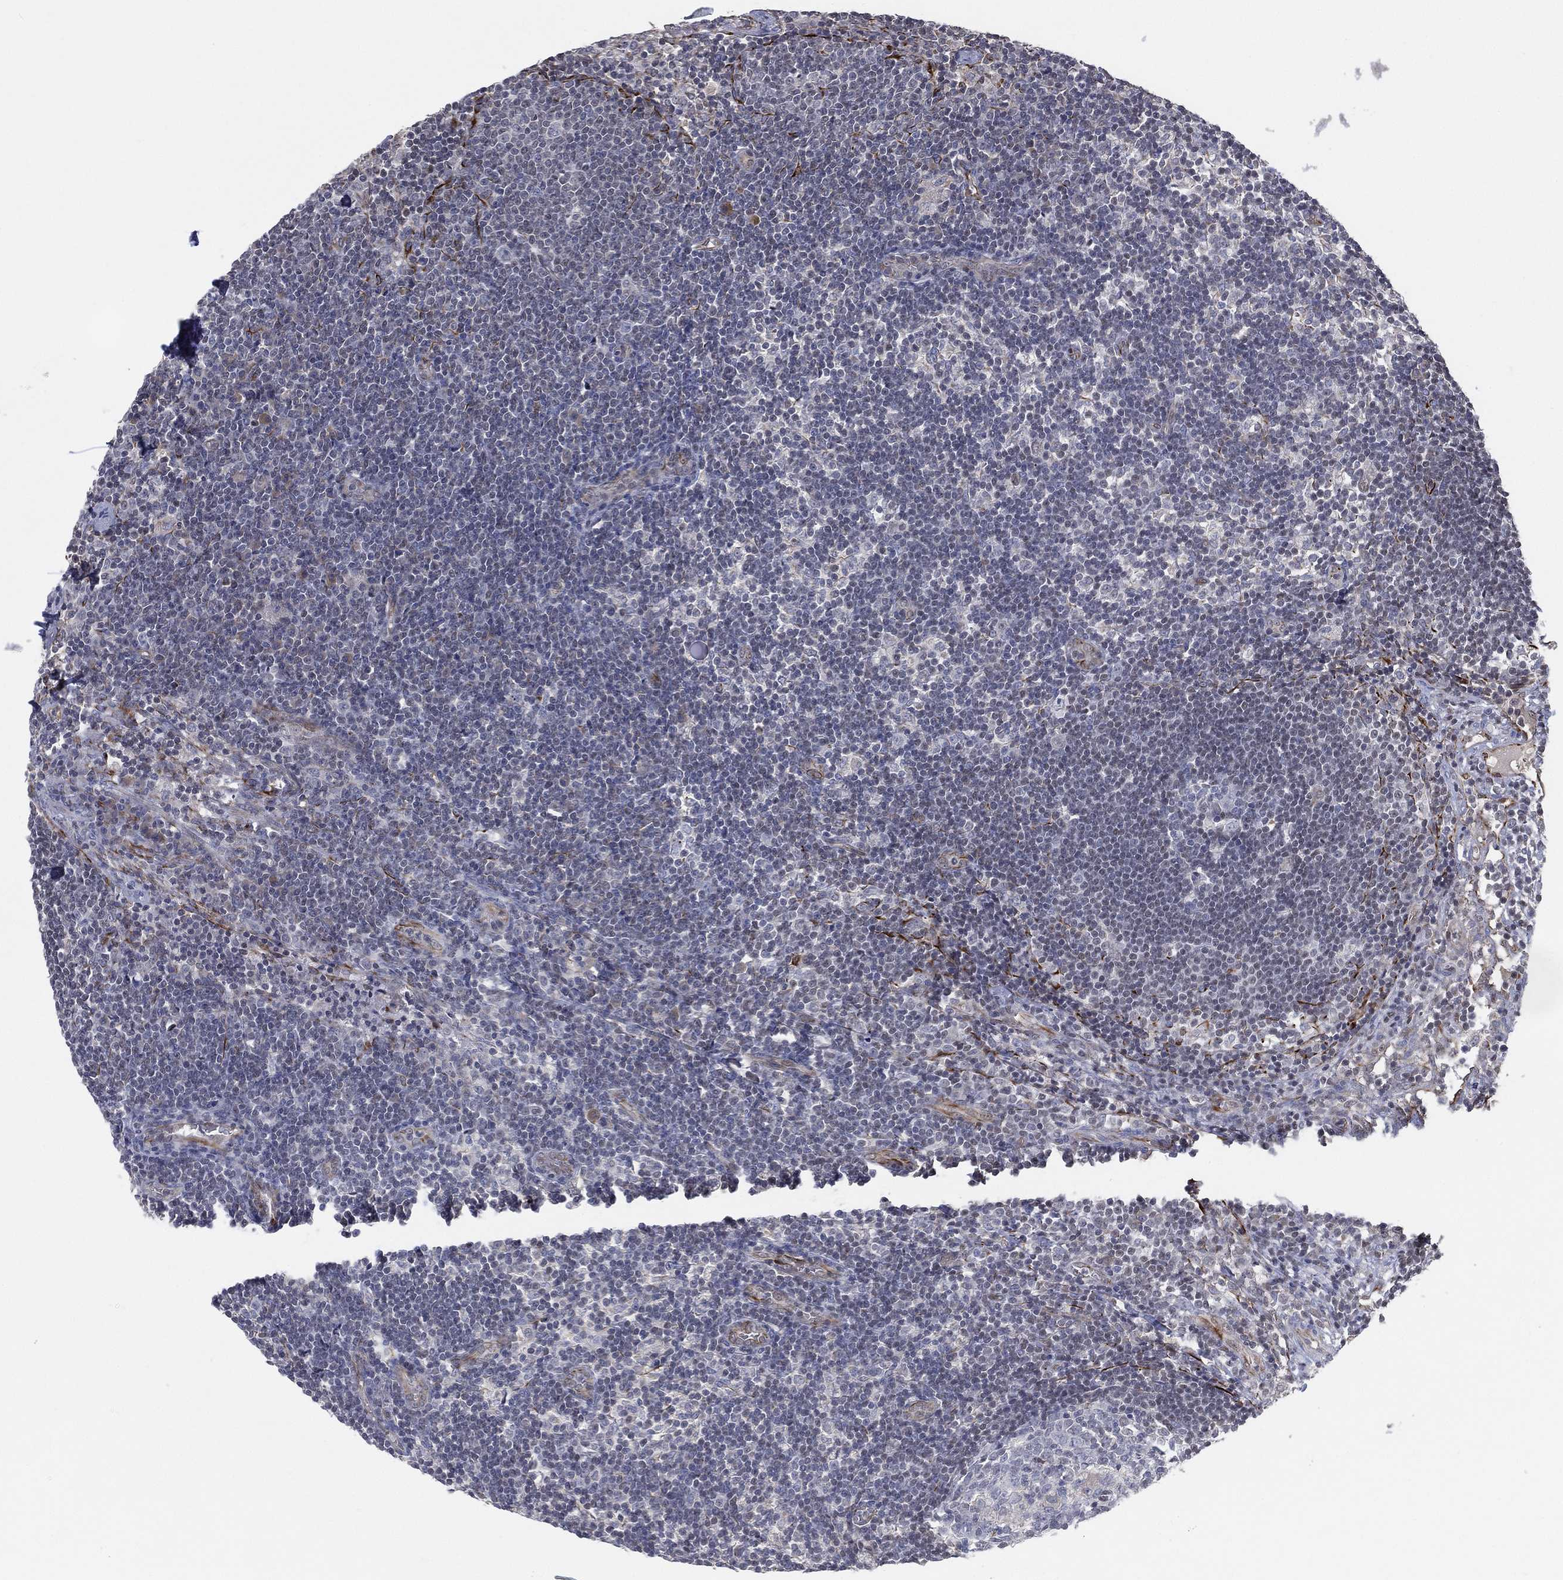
{"staining": {"intensity": "negative", "quantity": "none", "location": "none"}, "tissue": "lymph node", "cell_type": "Germinal center cells", "image_type": "normal", "snomed": [{"axis": "morphology", "description": "Normal tissue, NOS"}, {"axis": "morphology", "description": "Adenocarcinoma, NOS"}, {"axis": "topography", "description": "Lymph node"}, {"axis": "topography", "description": "Pancreas"}], "caption": "IHC photomicrograph of benign lymph node: lymph node stained with DAB (3,3'-diaminobenzidine) reveals no significant protein staining in germinal center cells. (DAB IHC with hematoxylin counter stain).", "gene": "FLI1", "patient": {"sex": "female", "age": 58}}